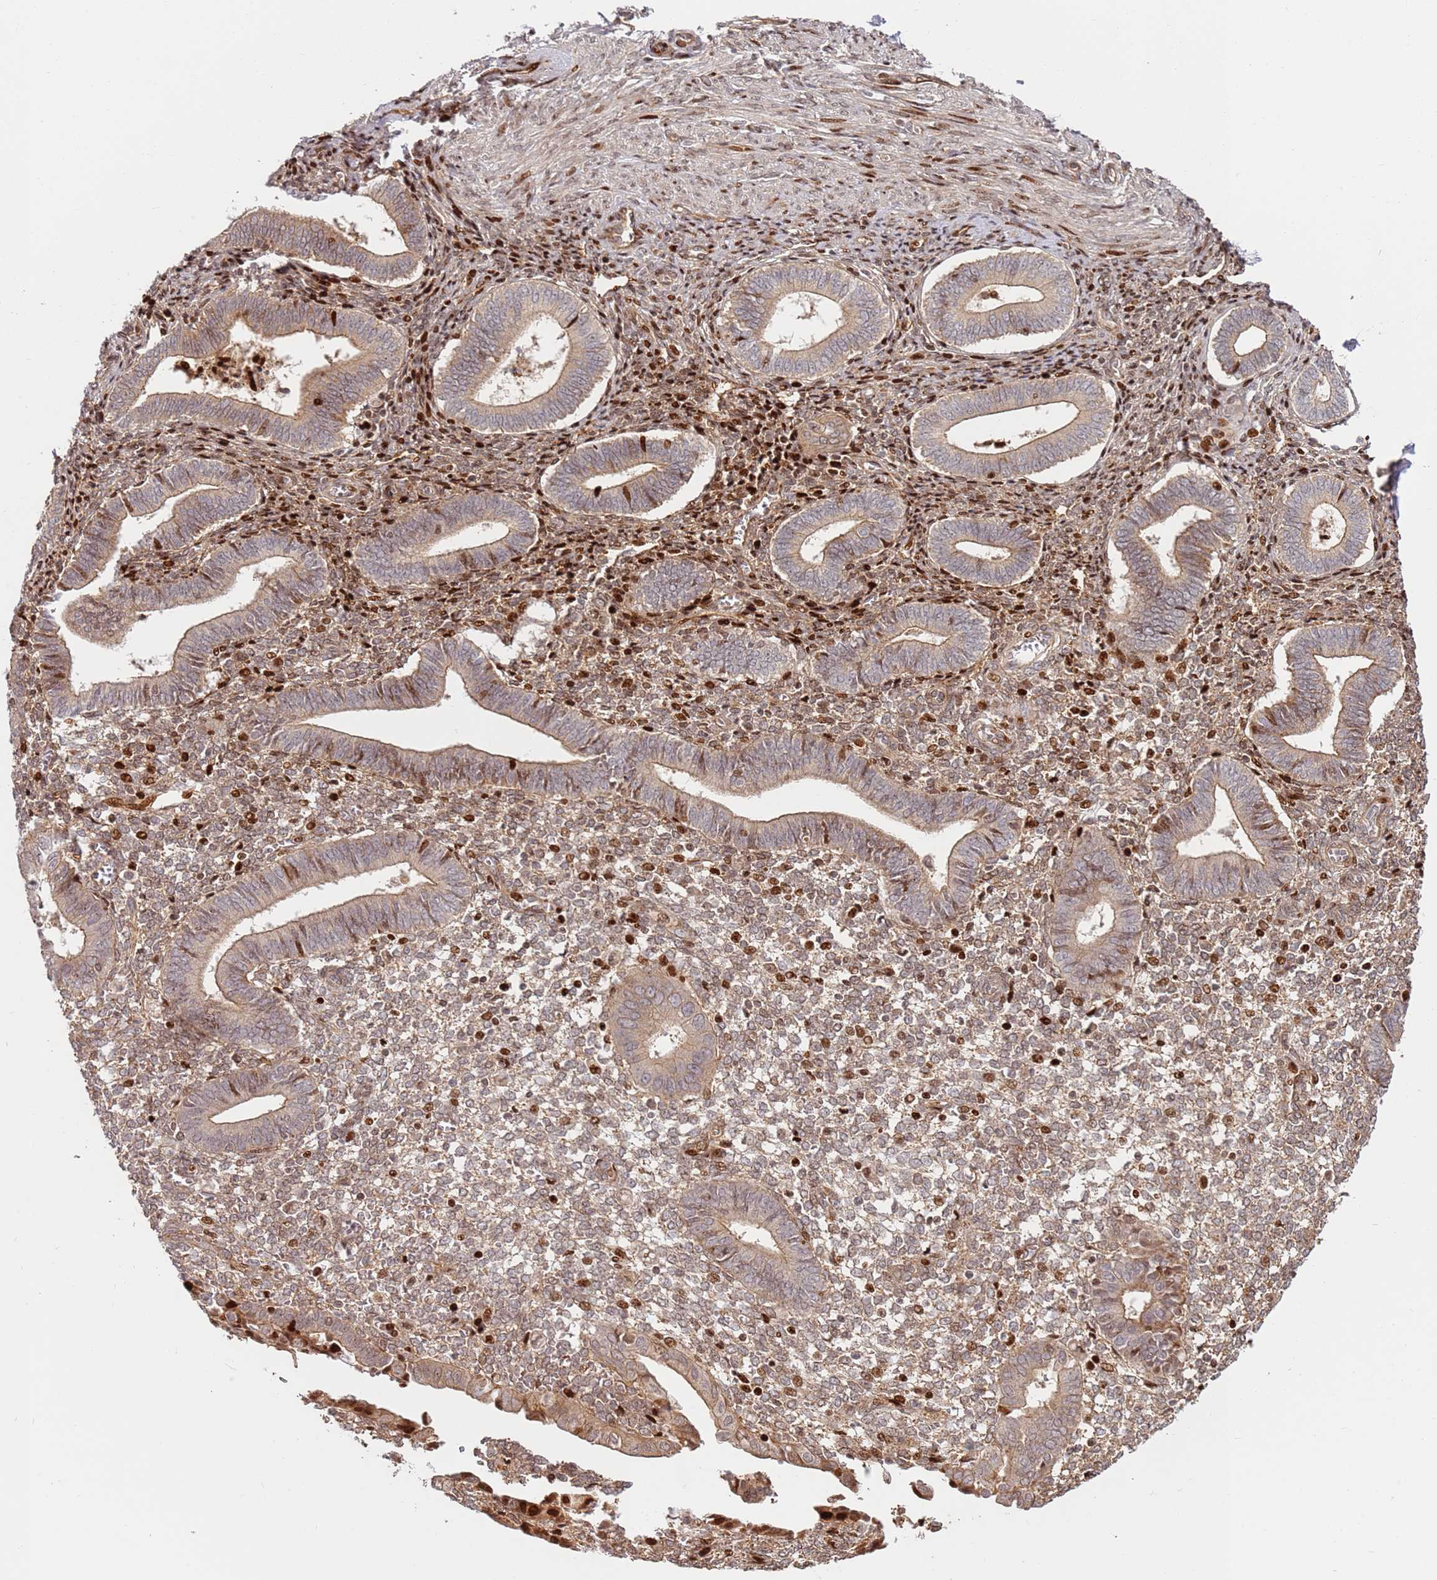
{"staining": {"intensity": "strong", "quantity": "25%-75%", "location": "cytoplasmic/membranous,nuclear"}, "tissue": "endometrium", "cell_type": "Cells in endometrial stroma", "image_type": "normal", "snomed": [{"axis": "morphology", "description": "Normal tissue, NOS"}, {"axis": "topography", "description": "Other"}, {"axis": "topography", "description": "Endometrium"}], "caption": "A micrograph of human endometrium stained for a protein exhibits strong cytoplasmic/membranous,nuclear brown staining in cells in endometrial stroma.", "gene": "TMEM233", "patient": {"sex": "female", "age": 44}}